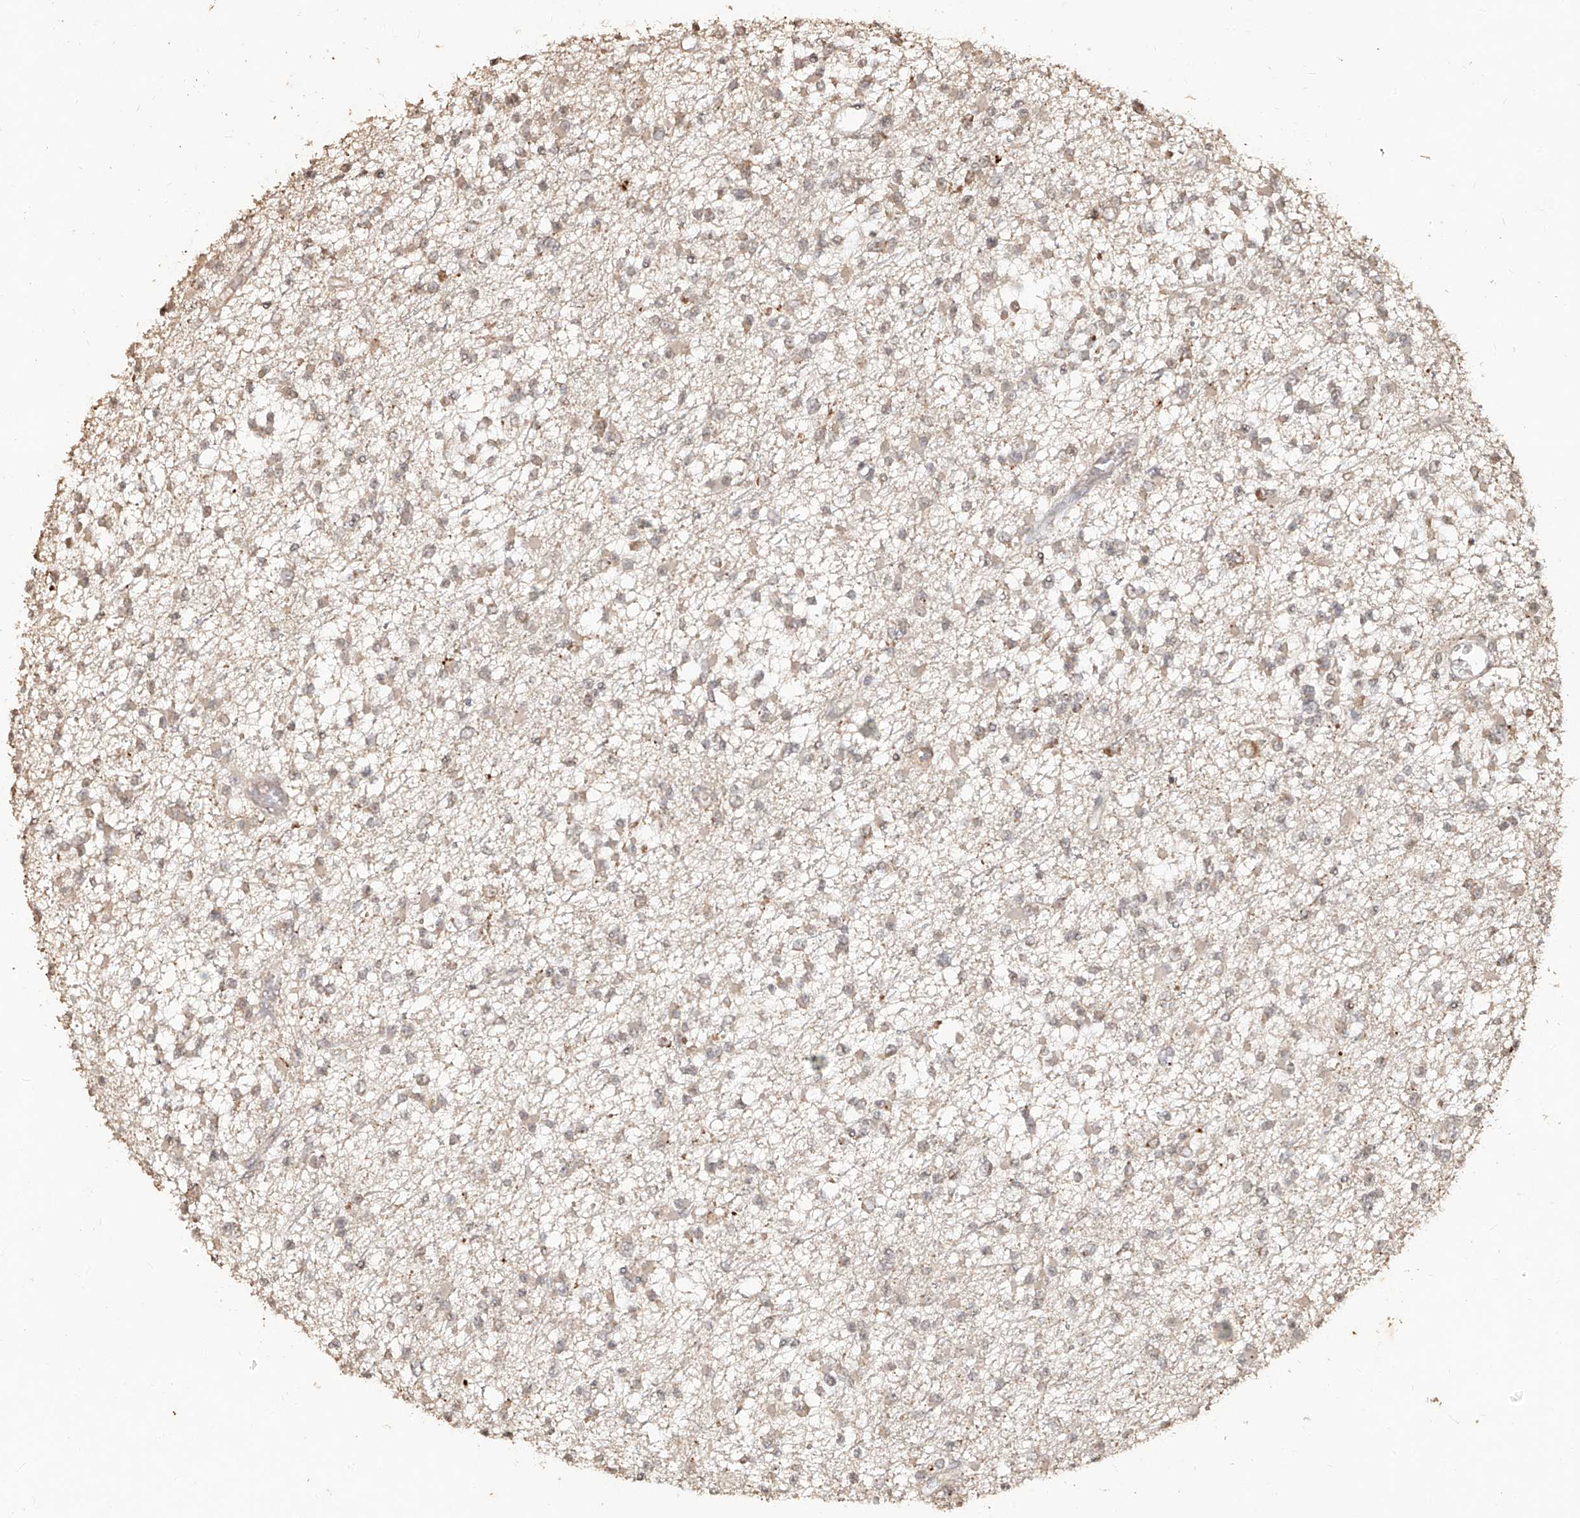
{"staining": {"intensity": "weak", "quantity": ">75%", "location": "cytoplasmic/membranous,nuclear"}, "tissue": "glioma", "cell_type": "Tumor cells", "image_type": "cancer", "snomed": [{"axis": "morphology", "description": "Glioma, malignant, Low grade"}, {"axis": "topography", "description": "Brain"}], "caption": "A histopathology image of human glioma stained for a protein displays weak cytoplasmic/membranous and nuclear brown staining in tumor cells. (IHC, brightfield microscopy, high magnification).", "gene": "UBE2K", "patient": {"sex": "female", "age": 22}}